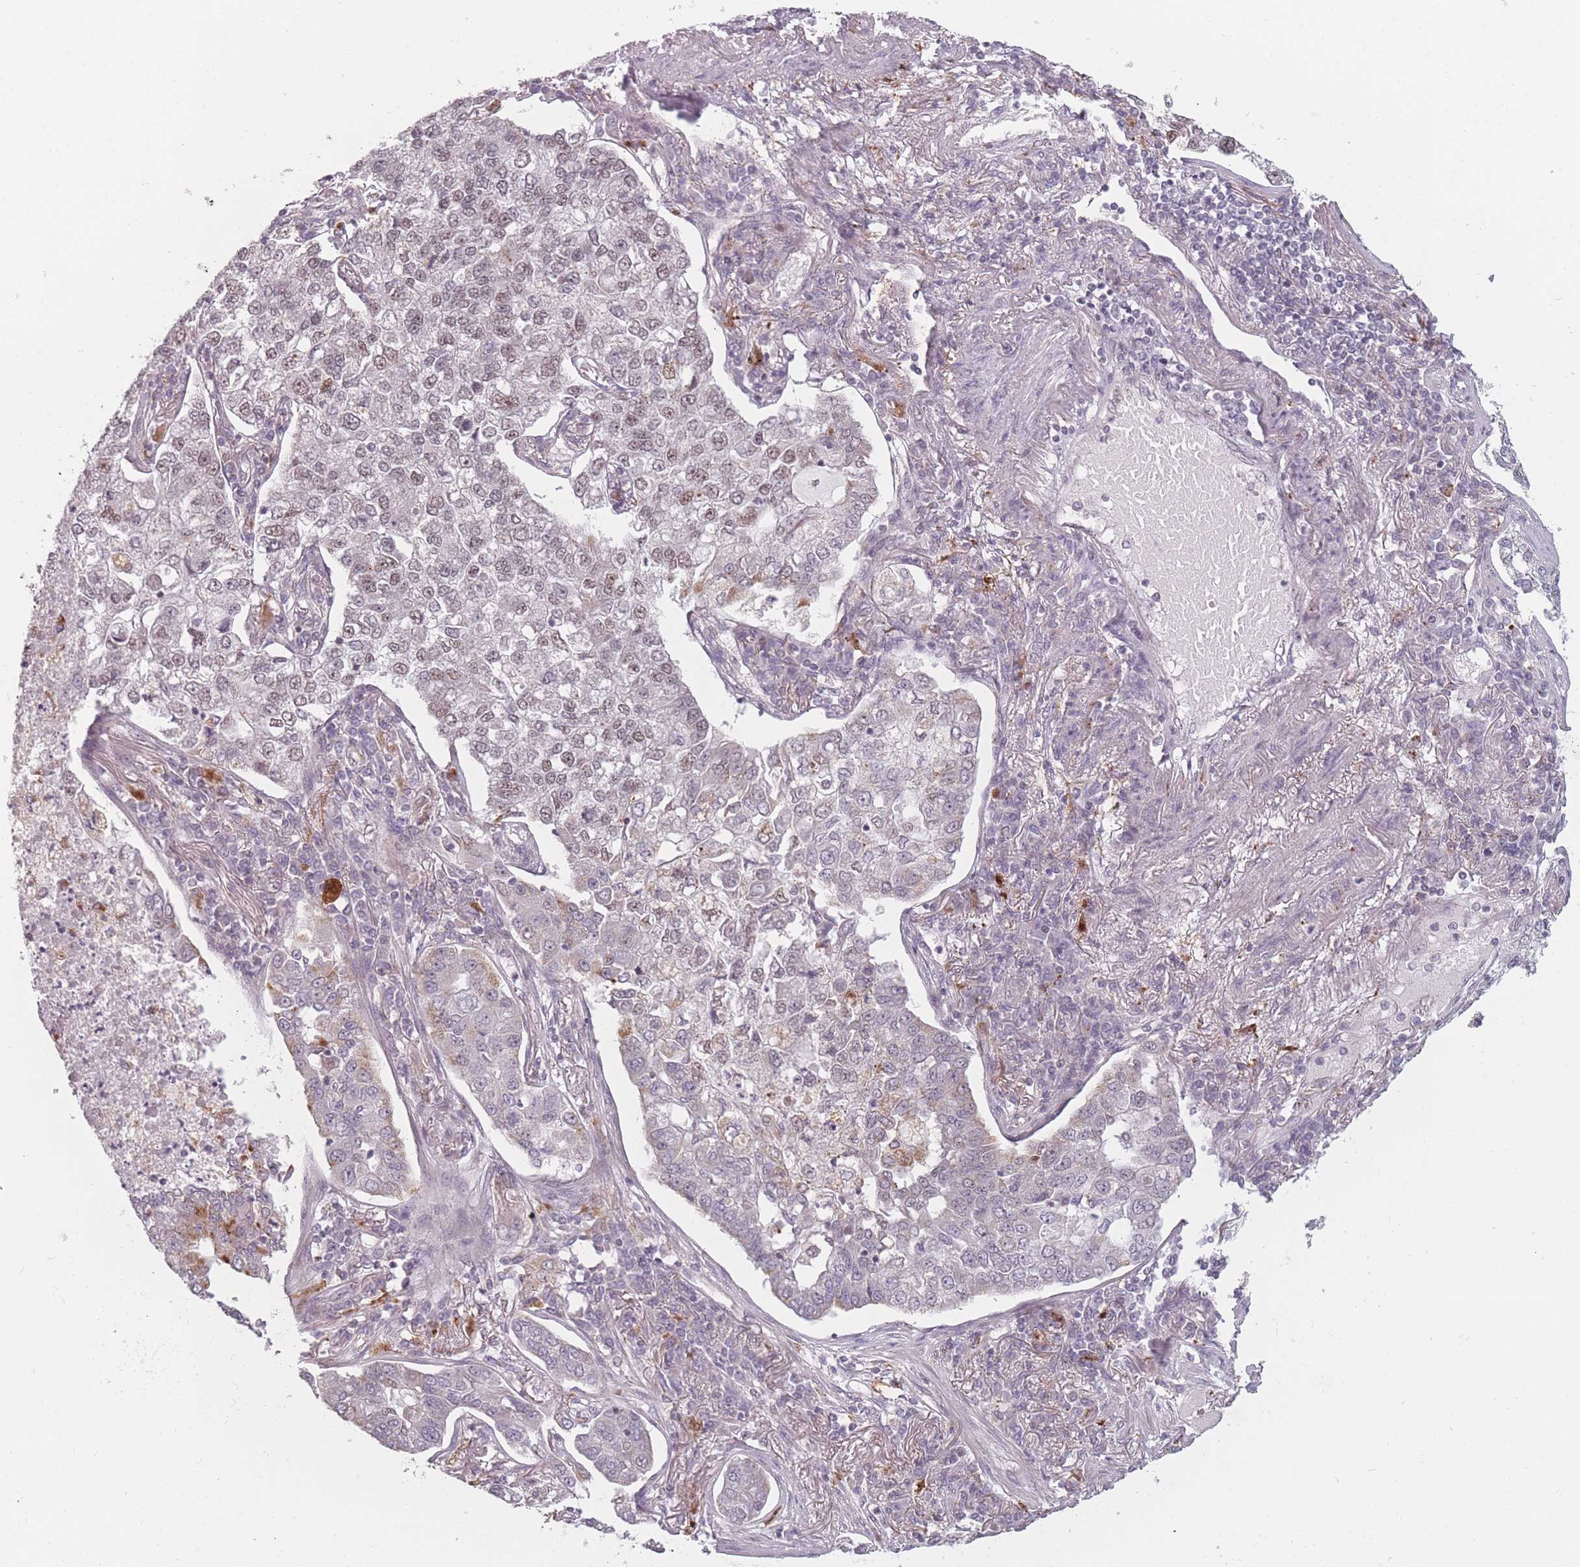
{"staining": {"intensity": "weak", "quantity": "25%-75%", "location": "nuclear"}, "tissue": "lung cancer", "cell_type": "Tumor cells", "image_type": "cancer", "snomed": [{"axis": "morphology", "description": "Adenocarcinoma, NOS"}, {"axis": "topography", "description": "Lung"}], "caption": "Protein expression analysis of human lung adenocarcinoma reveals weak nuclear staining in about 25%-75% of tumor cells.", "gene": "OR10C1", "patient": {"sex": "male", "age": 49}}